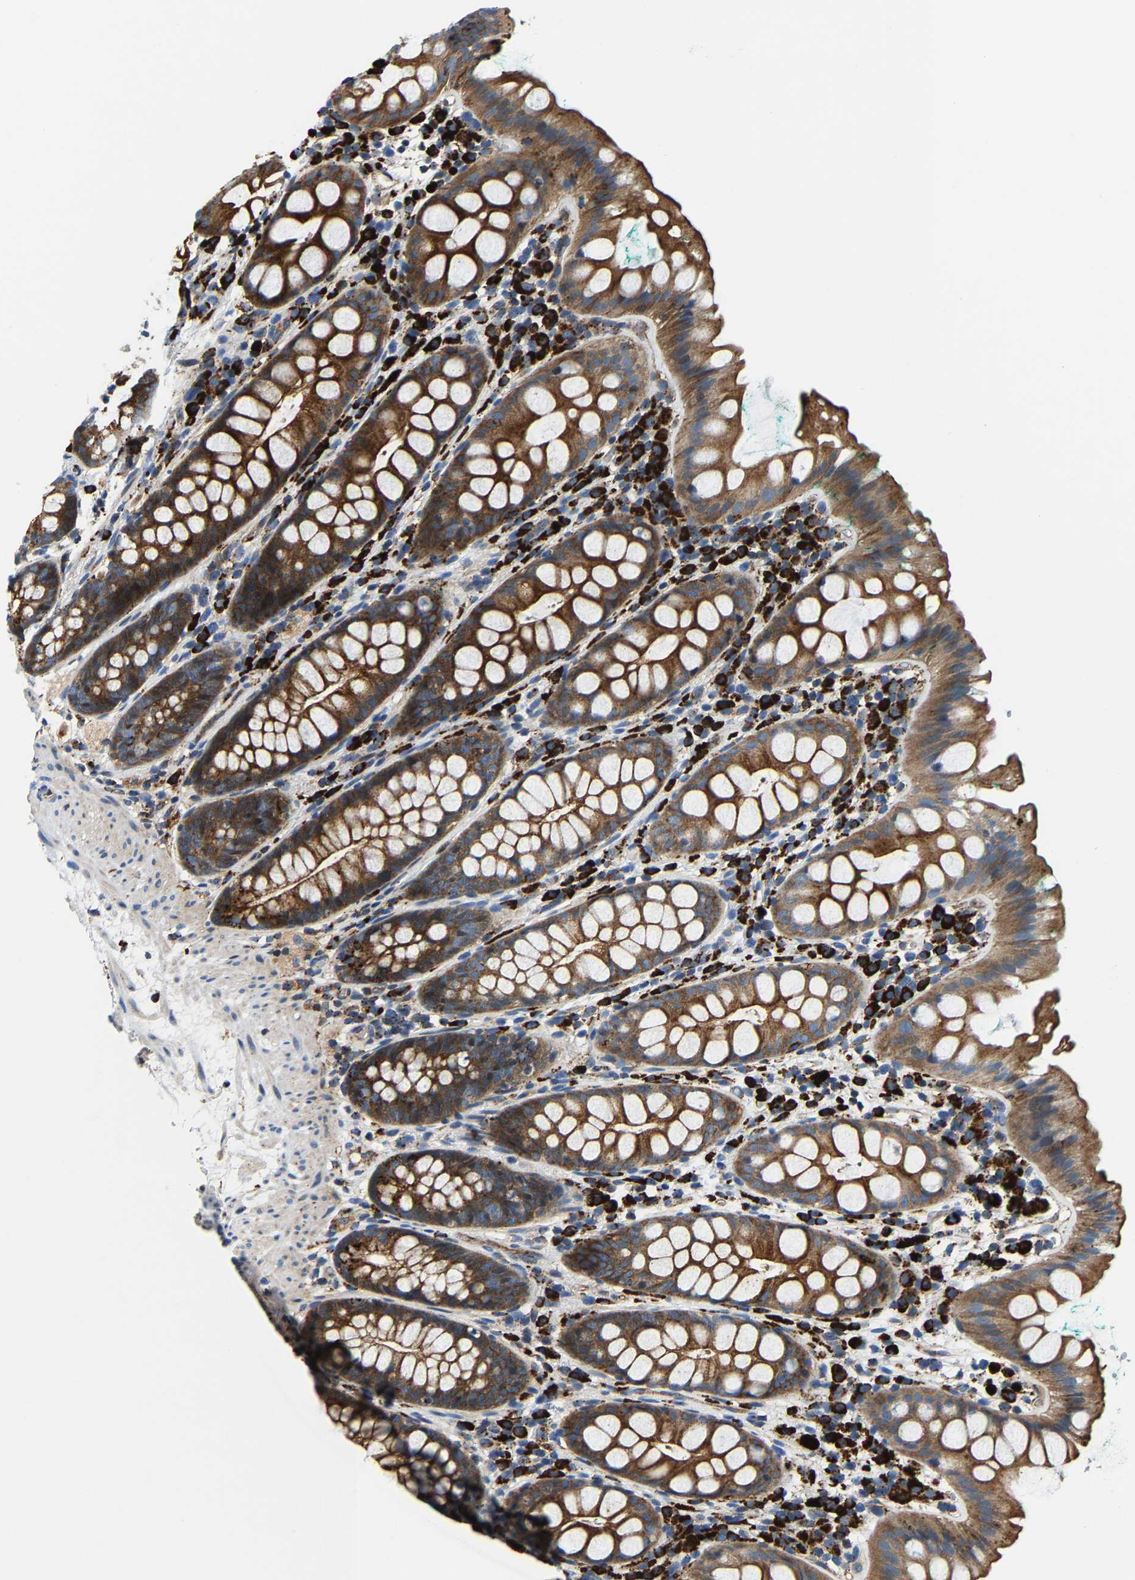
{"staining": {"intensity": "moderate", "quantity": ">75%", "location": "cytoplasmic/membranous"}, "tissue": "rectum", "cell_type": "Glandular cells", "image_type": "normal", "snomed": [{"axis": "morphology", "description": "Normal tissue, NOS"}, {"axis": "topography", "description": "Rectum"}], "caption": "The image reveals immunohistochemical staining of benign rectum. There is moderate cytoplasmic/membranous positivity is identified in approximately >75% of glandular cells. The protein is shown in brown color, while the nuclei are stained blue.", "gene": "DPP7", "patient": {"sex": "female", "age": 65}}